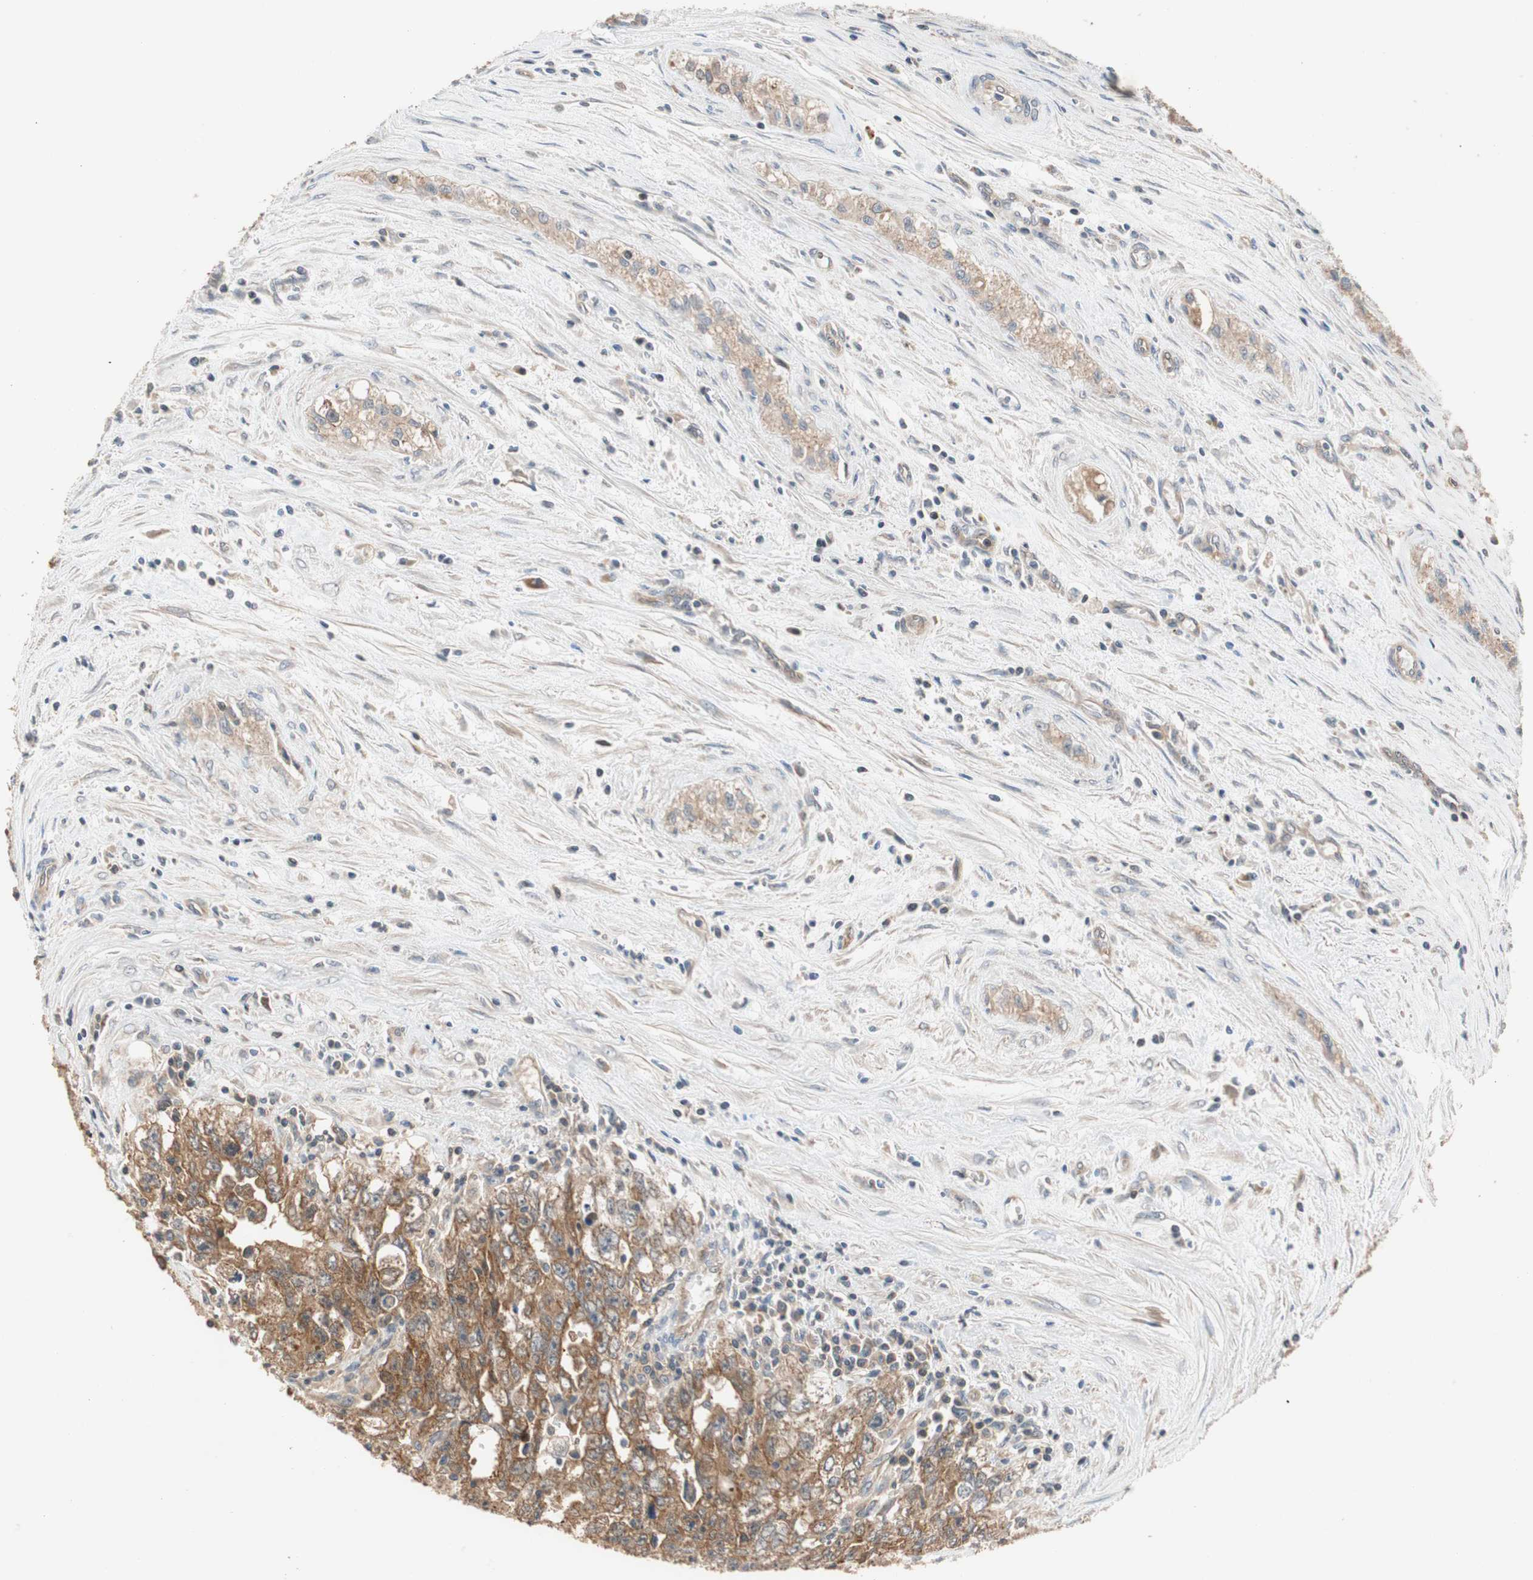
{"staining": {"intensity": "strong", "quantity": ">75%", "location": "cytoplasmic/membranous"}, "tissue": "testis cancer", "cell_type": "Tumor cells", "image_type": "cancer", "snomed": [{"axis": "morphology", "description": "Carcinoma, Embryonal, NOS"}, {"axis": "topography", "description": "Testis"}], "caption": "A photomicrograph of embryonal carcinoma (testis) stained for a protein reveals strong cytoplasmic/membranous brown staining in tumor cells.", "gene": "MAP4K2", "patient": {"sex": "male", "age": 28}}